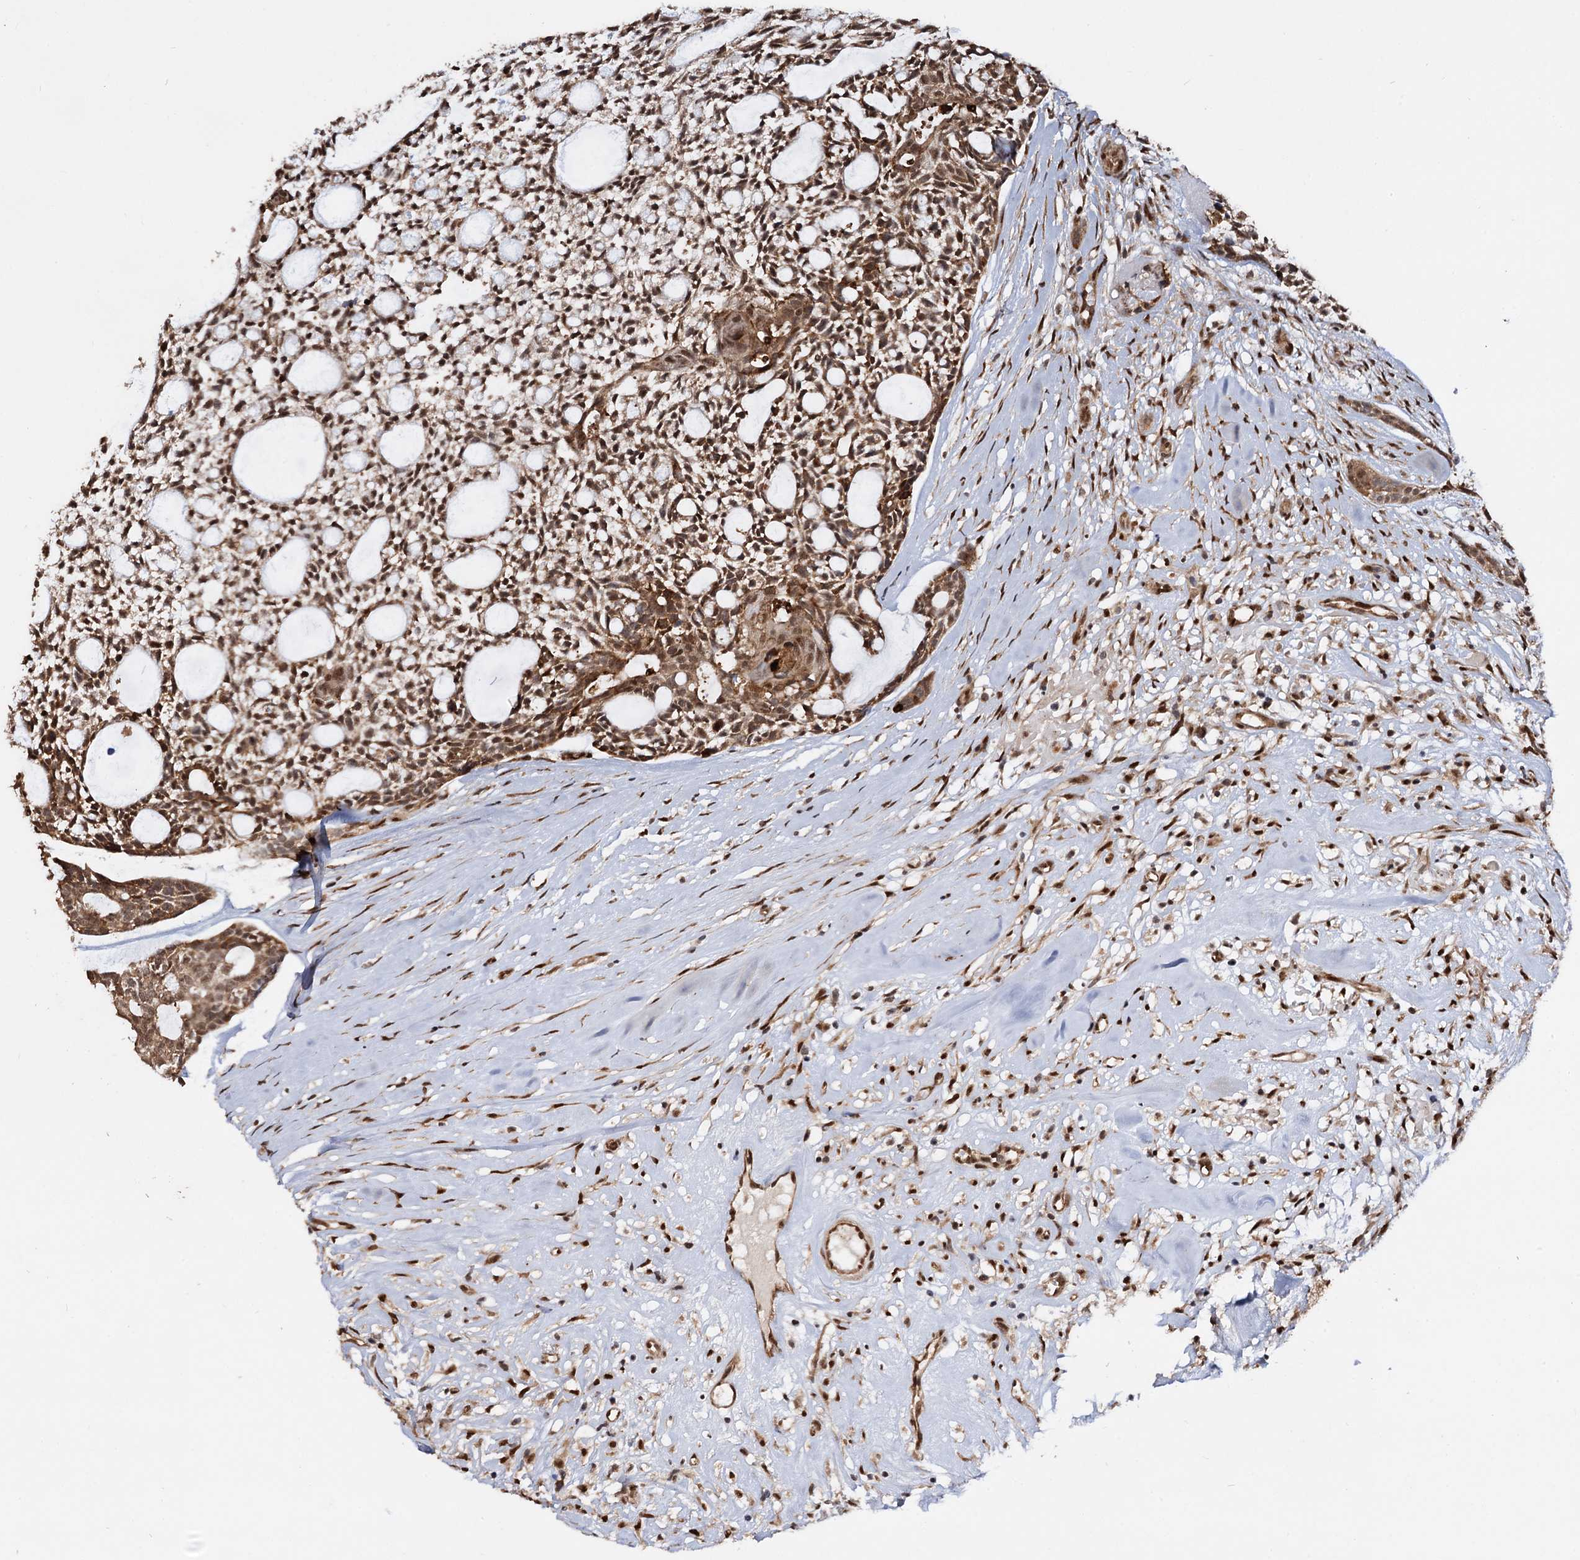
{"staining": {"intensity": "moderate", "quantity": ">75%", "location": "cytoplasmic/membranous,nuclear"}, "tissue": "head and neck cancer", "cell_type": "Tumor cells", "image_type": "cancer", "snomed": [{"axis": "morphology", "description": "Adenocarcinoma, NOS"}, {"axis": "topography", "description": "Subcutis"}, {"axis": "topography", "description": "Head-Neck"}], "caption": "A photomicrograph of head and neck cancer (adenocarcinoma) stained for a protein reveals moderate cytoplasmic/membranous and nuclear brown staining in tumor cells. Nuclei are stained in blue.", "gene": "PIGB", "patient": {"sex": "female", "age": 73}}